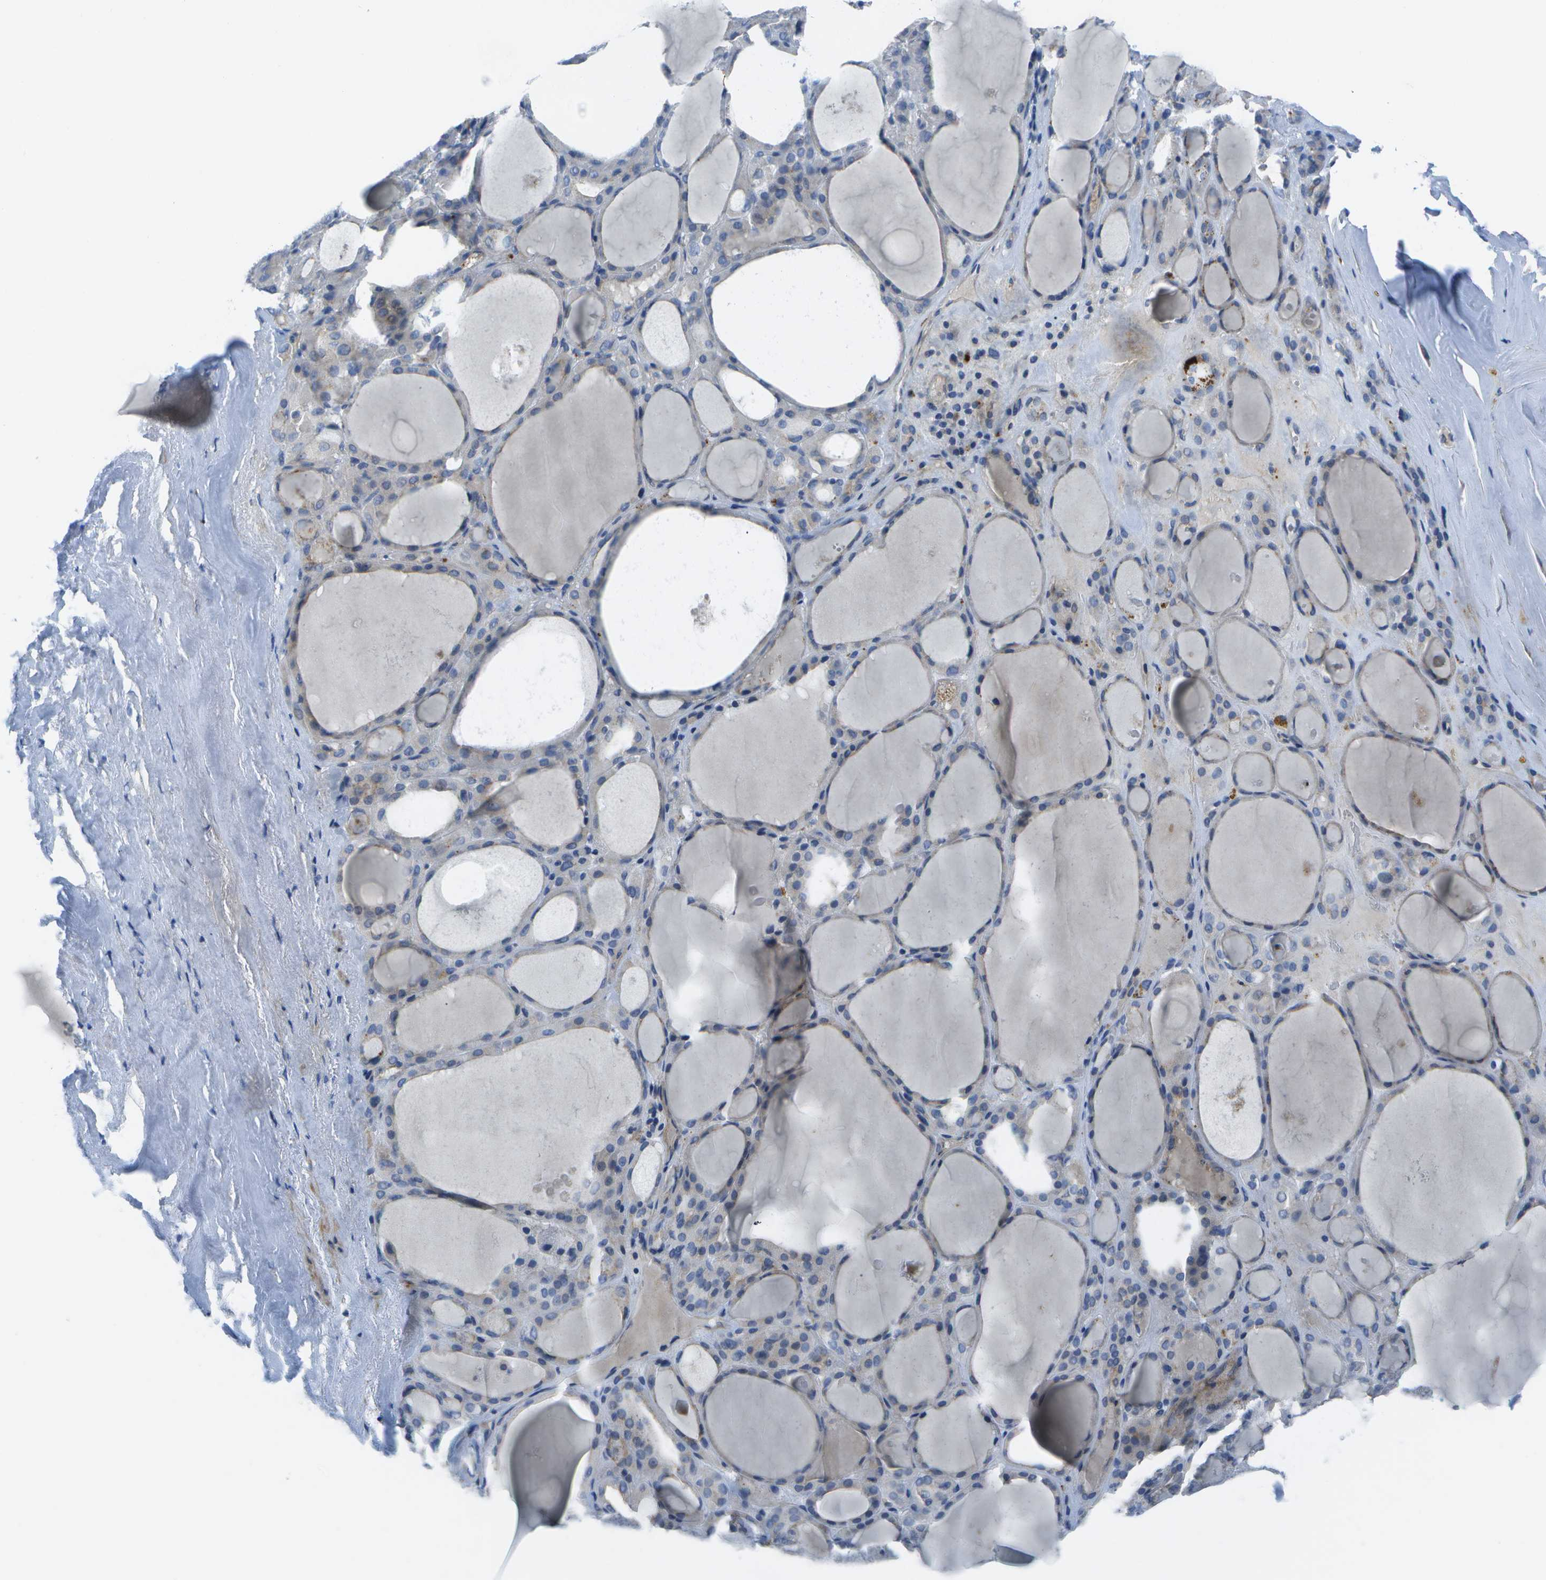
{"staining": {"intensity": "moderate", "quantity": "25%-75%", "location": "cytoplasmic/membranous"}, "tissue": "thyroid gland", "cell_type": "Glandular cells", "image_type": "normal", "snomed": [{"axis": "morphology", "description": "Normal tissue, NOS"}, {"axis": "morphology", "description": "Carcinoma, NOS"}, {"axis": "topography", "description": "Thyroid gland"}], "caption": "Immunohistochemical staining of unremarkable thyroid gland reveals moderate cytoplasmic/membranous protein positivity in about 25%-75% of glandular cells. The staining was performed using DAB, with brown indicating positive protein expression. Nuclei are stained blue with hematoxylin.", "gene": "DCT", "patient": {"sex": "female", "age": 86}}